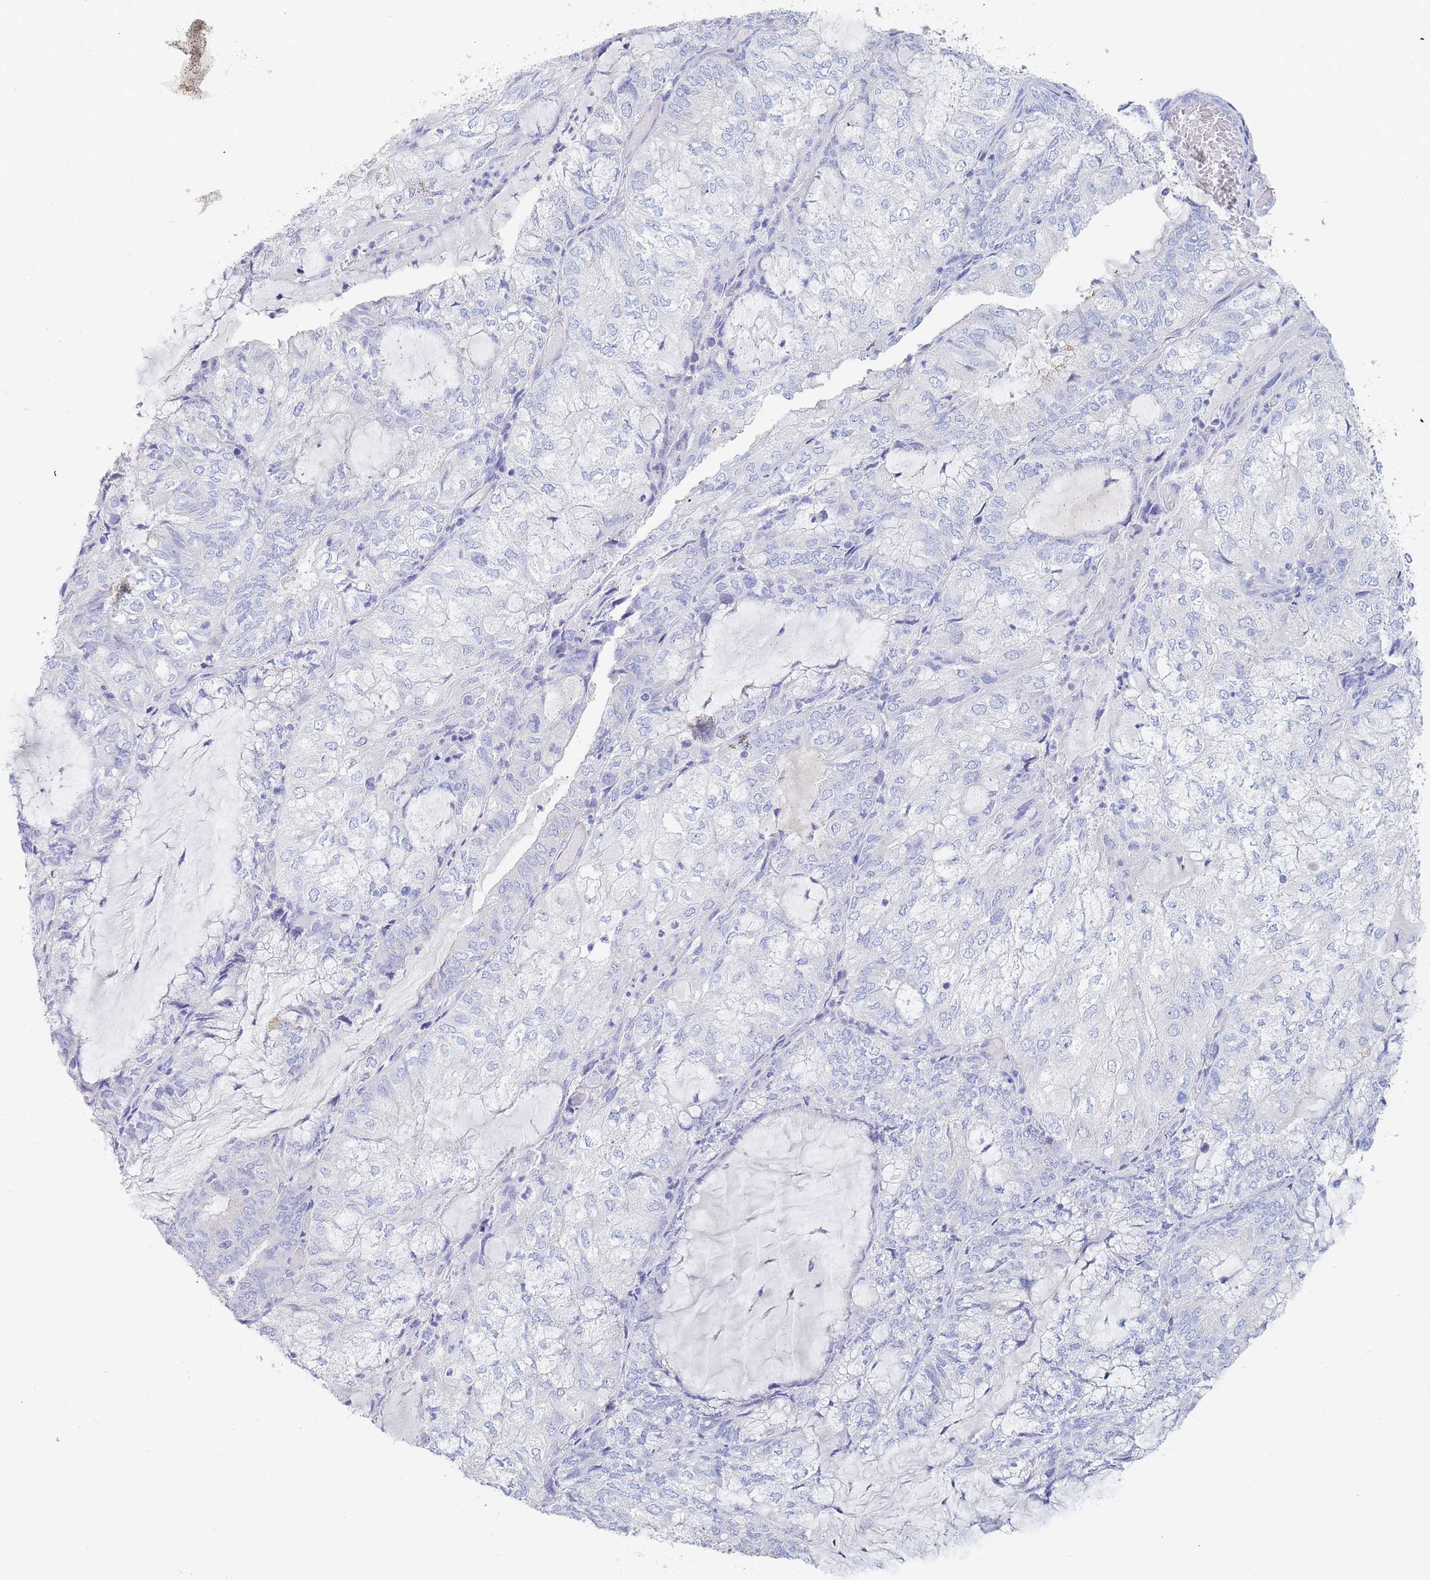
{"staining": {"intensity": "negative", "quantity": "none", "location": "none"}, "tissue": "endometrial cancer", "cell_type": "Tumor cells", "image_type": "cancer", "snomed": [{"axis": "morphology", "description": "Adenocarcinoma, NOS"}, {"axis": "topography", "description": "Endometrium"}], "caption": "Endometrial adenocarcinoma was stained to show a protein in brown. There is no significant staining in tumor cells.", "gene": "SLC25A35", "patient": {"sex": "female", "age": 81}}